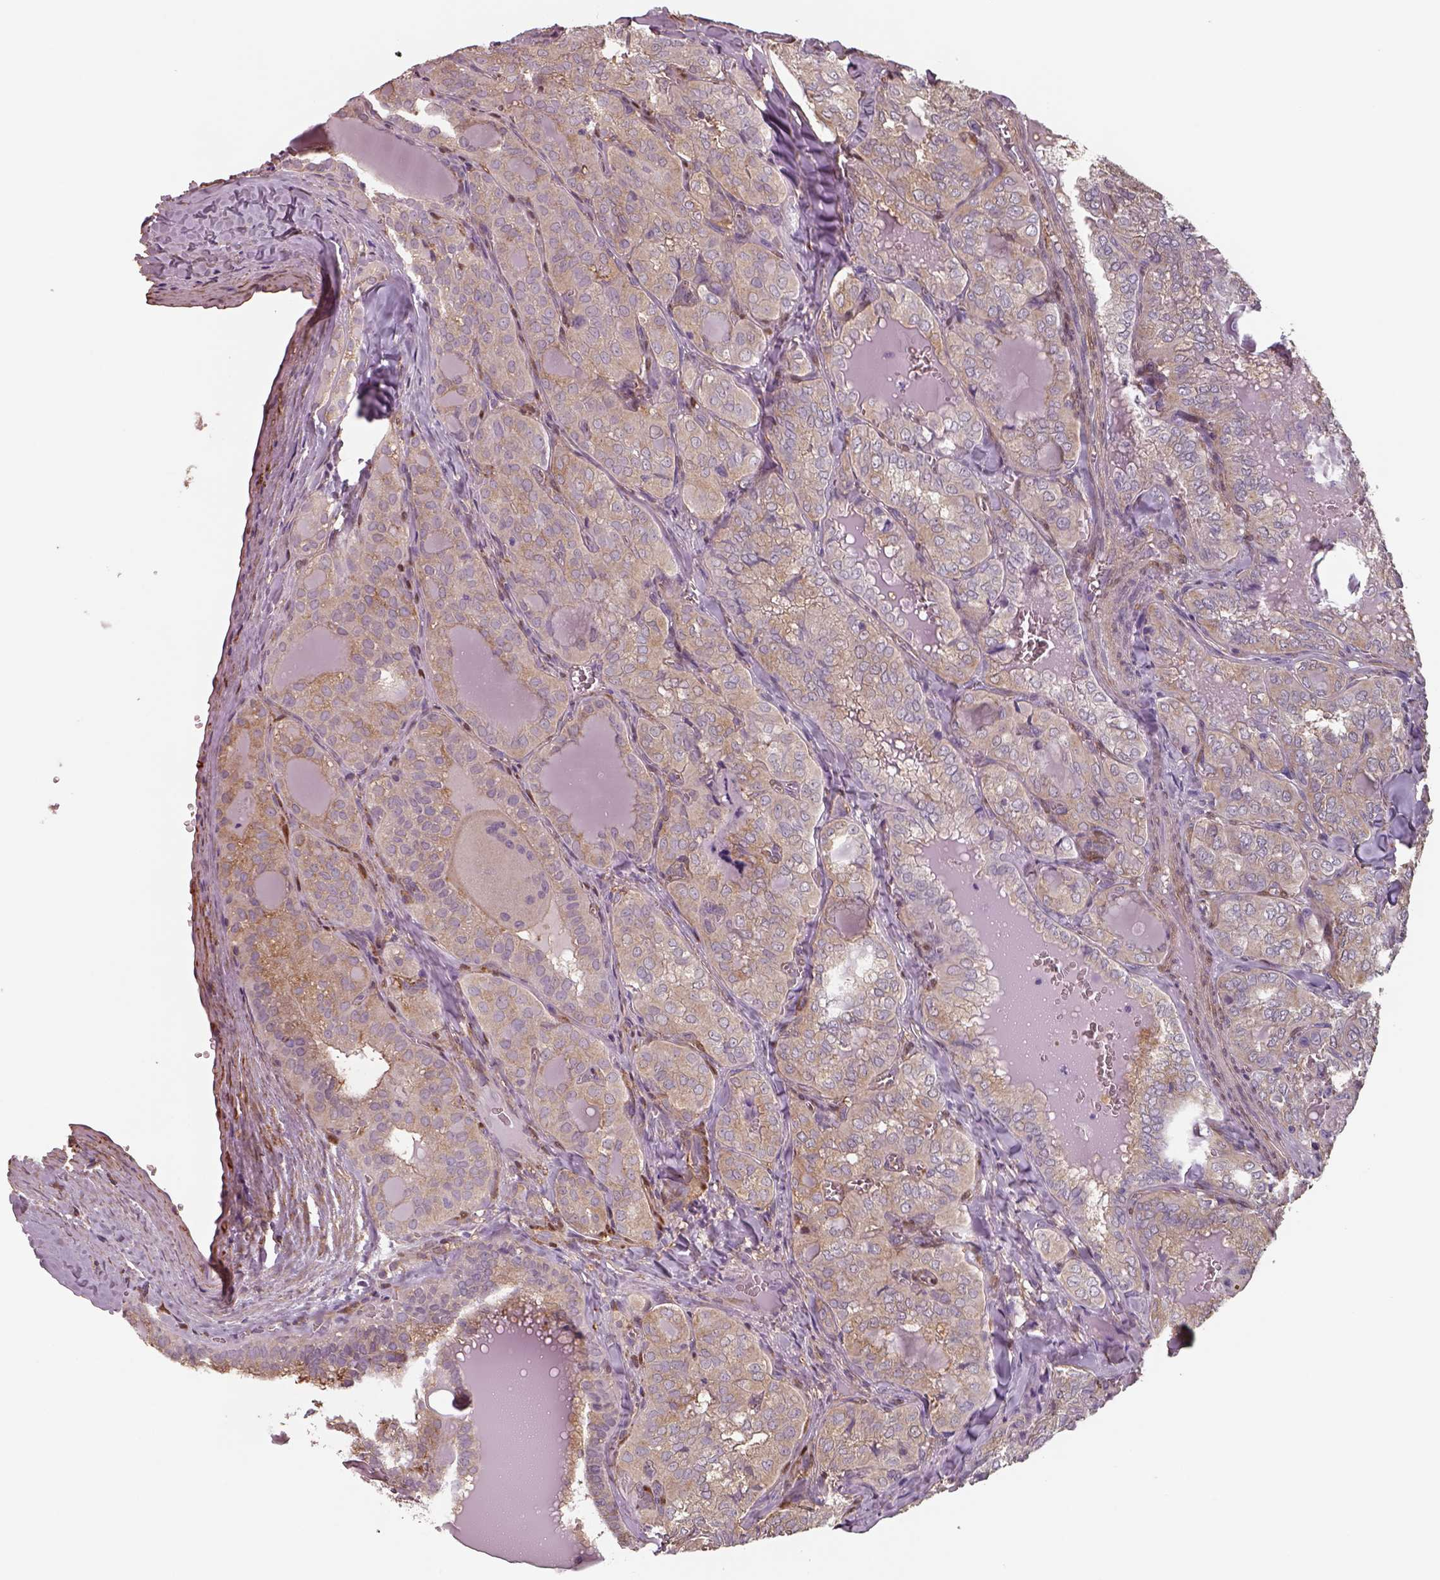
{"staining": {"intensity": "moderate", "quantity": "<25%", "location": "cytoplasmic/membranous"}, "tissue": "thyroid cancer", "cell_type": "Tumor cells", "image_type": "cancer", "snomed": [{"axis": "morphology", "description": "Papillary adenocarcinoma, NOS"}, {"axis": "topography", "description": "Thyroid gland"}], "caption": "Protein expression analysis of human thyroid cancer (papillary adenocarcinoma) reveals moderate cytoplasmic/membranous staining in about <25% of tumor cells. (DAB (3,3'-diaminobenzidine) IHC, brown staining for protein, blue staining for nuclei).", "gene": "ISYNA1", "patient": {"sex": "female", "age": 41}}